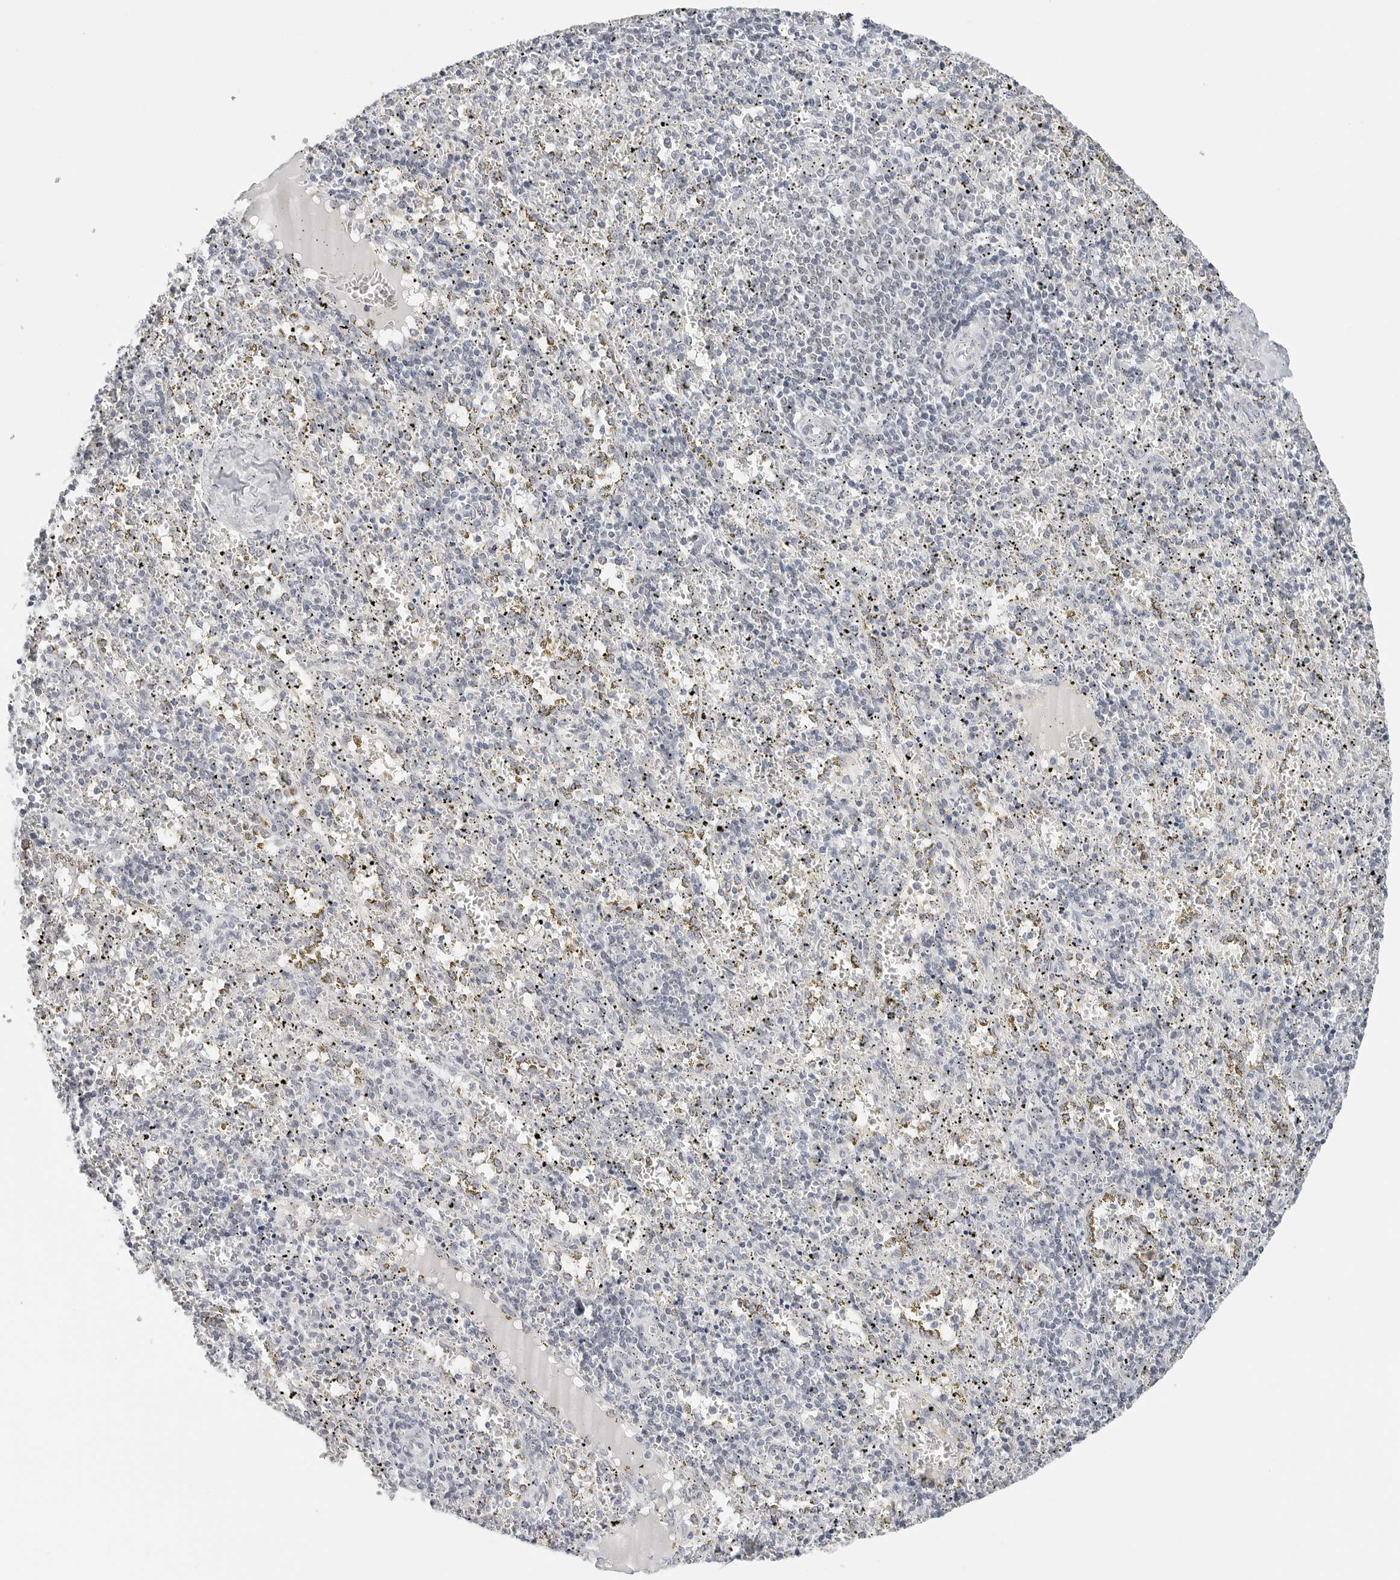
{"staining": {"intensity": "negative", "quantity": "none", "location": "none"}, "tissue": "spleen", "cell_type": "Cells in red pulp", "image_type": "normal", "snomed": [{"axis": "morphology", "description": "Normal tissue, NOS"}, {"axis": "topography", "description": "Spleen"}], "caption": "Human spleen stained for a protein using immunohistochemistry (IHC) demonstrates no staining in cells in red pulp.", "gene": "TSEN2", "patient": {"sex": "male", "age": 11}}